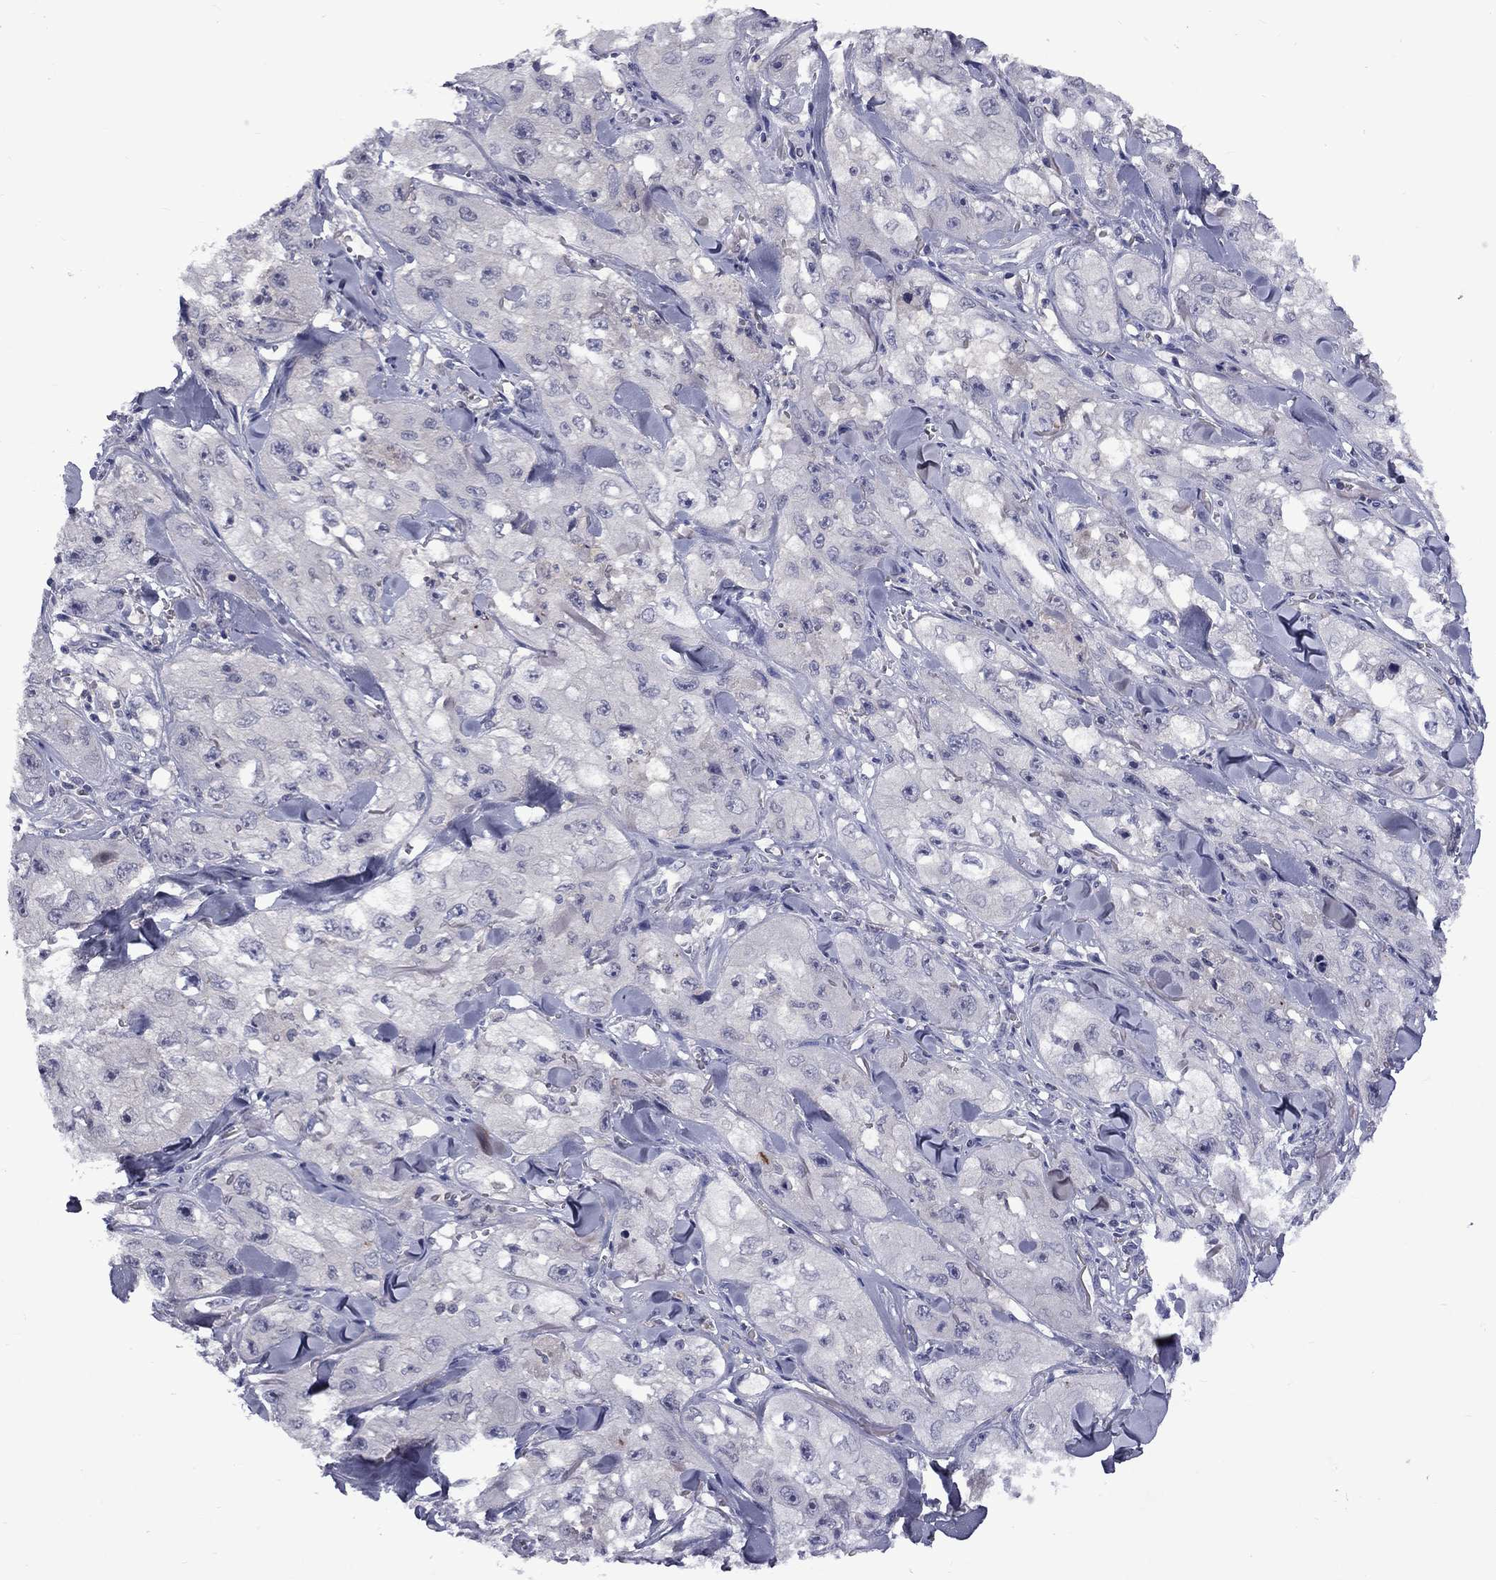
{"staining": {"intensity": "negative", "quantity": "none", "location": "none"}, "tissue": "skin cancer", "cell_type": "Tumor cells", "image_type": "cancer", "snomed": [{"axis": "morphology", "description": "Squamous cell carcinoma, NOS"}, {"axis": "topography", "description": "Skin"}, {"axis": "topography", "description": "Subcutis"}], "caption": "Skin cancer (squamous cell carcinoma) was stained to show a protein in brown. There is no significant expression in tumor cells. The staining was performed using DAB to visualize the protein expression in brown, while the nuclei were stained in blue with hematoxylin (Magnification: 20x).", "gene": "SNTA1", "patient": {"sex": "male", "age": 73}}